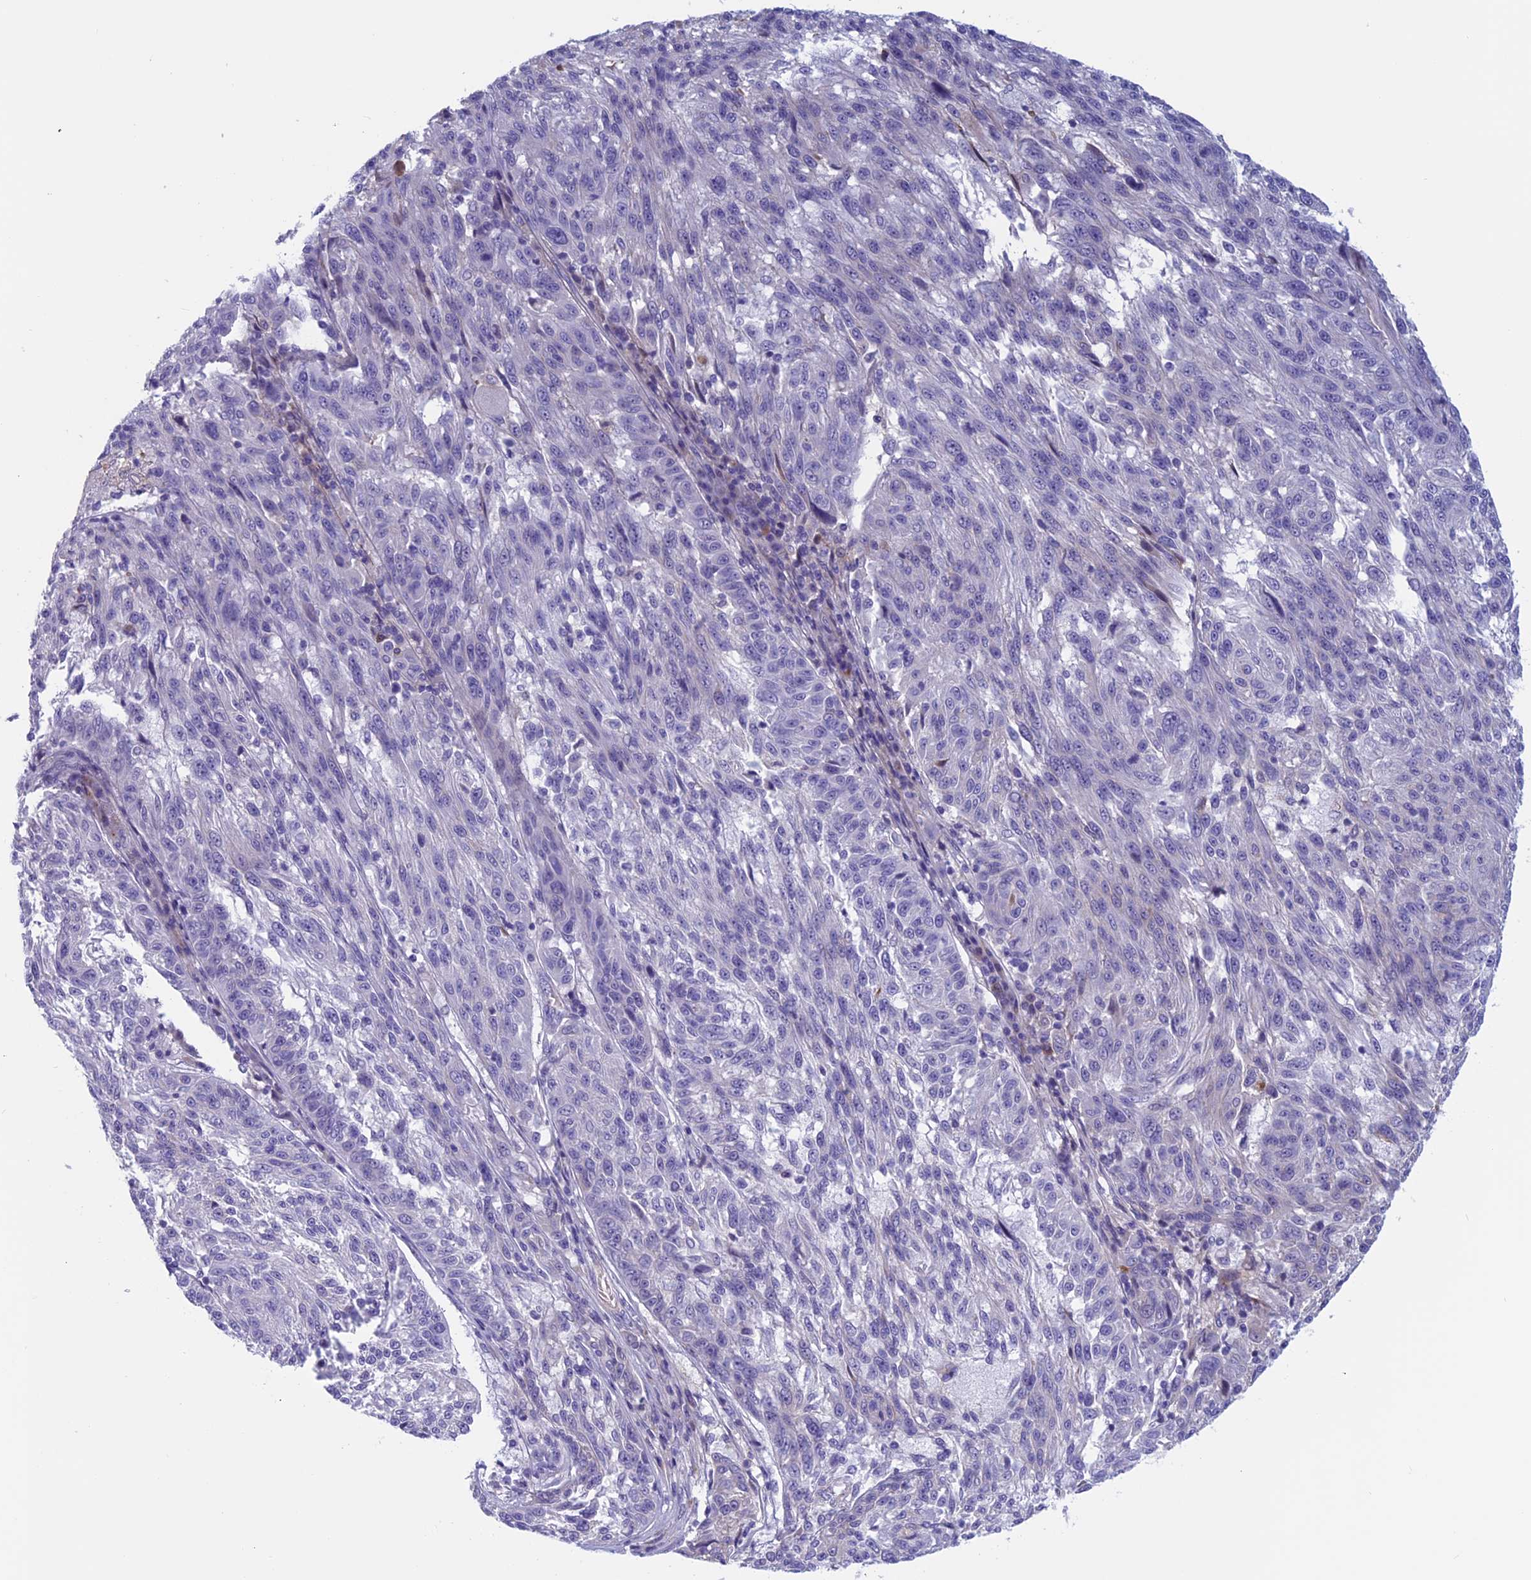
{"staining": {"intensity": "negative", "quantity": "none", "location": "none"}, "tissue": "melanoma", "cell_type": "Tumor cells", "image_type": "cancer", "snomed": [{"axis": "morphology", "description": "Malignant melanoma, NOS"}, {"axis": "topography", "description": "Skin"}], "caption": "This is an IHC photomicrograph of human malignant melanoma. There is no staining in tumor cells.", "gene": "ANGPTL2", "patient": {"sex": "male", "age": 53}}